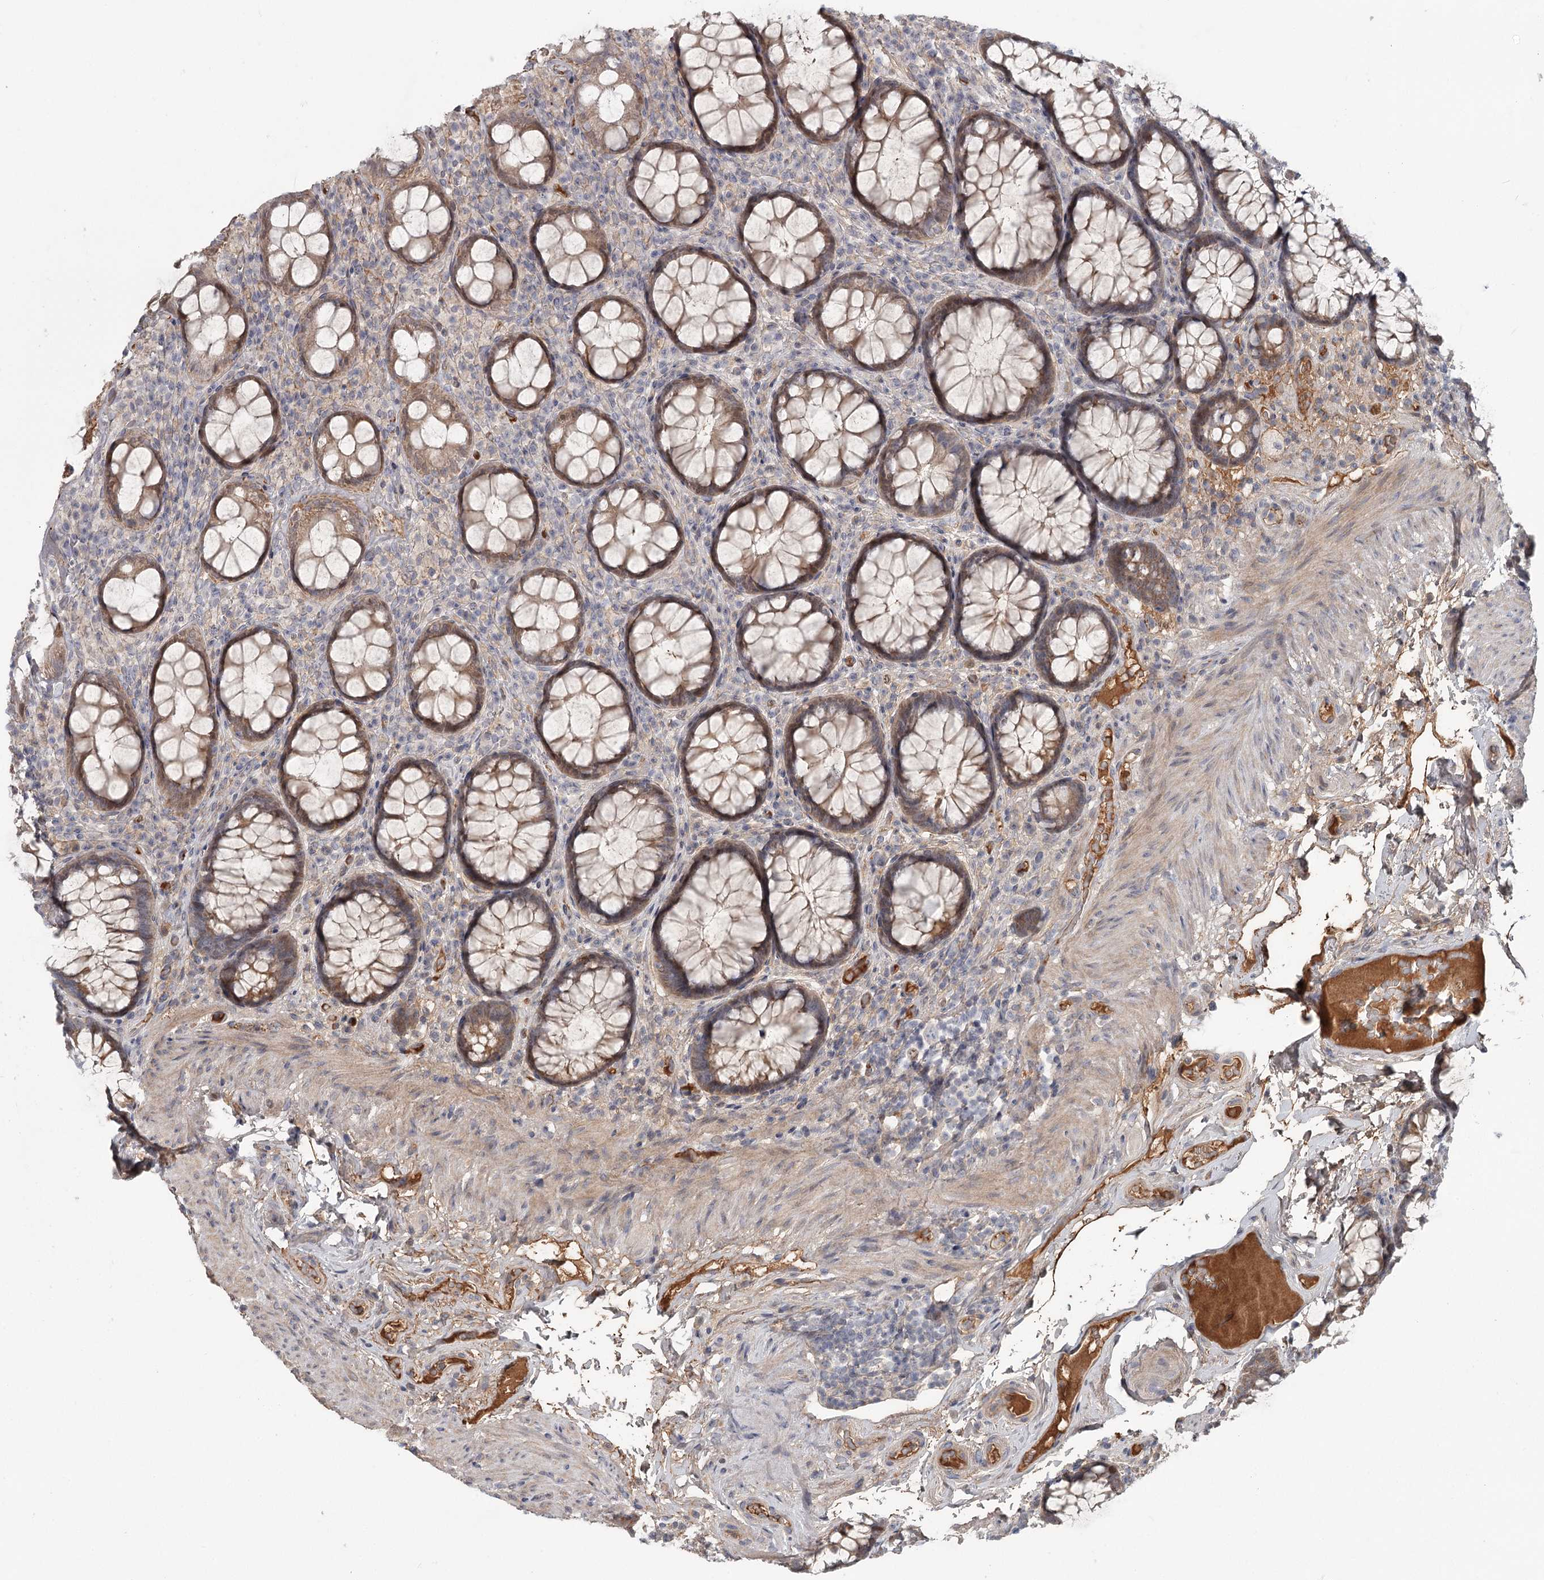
{"staining": {"intensity": "moderate", "quantity": "<25%", "location": "cytoplasmic/membranous"}, "tissue": "rectum", "cell_type": "Glandular cells", "image_type": "normal", "snomed": [{"axis": "morphology", "description": "Normal tissue, NOS"}, {"axis": "topography", "description": "Rectum"}], "caption": "Immunohistochemical staining of normal rectum reveals moderate cytoplasmic/membranous protein expression in approximately <25% of glandular cells.", "gene": "DHRS9", "patient": {"sex": "male", "age": 83}}